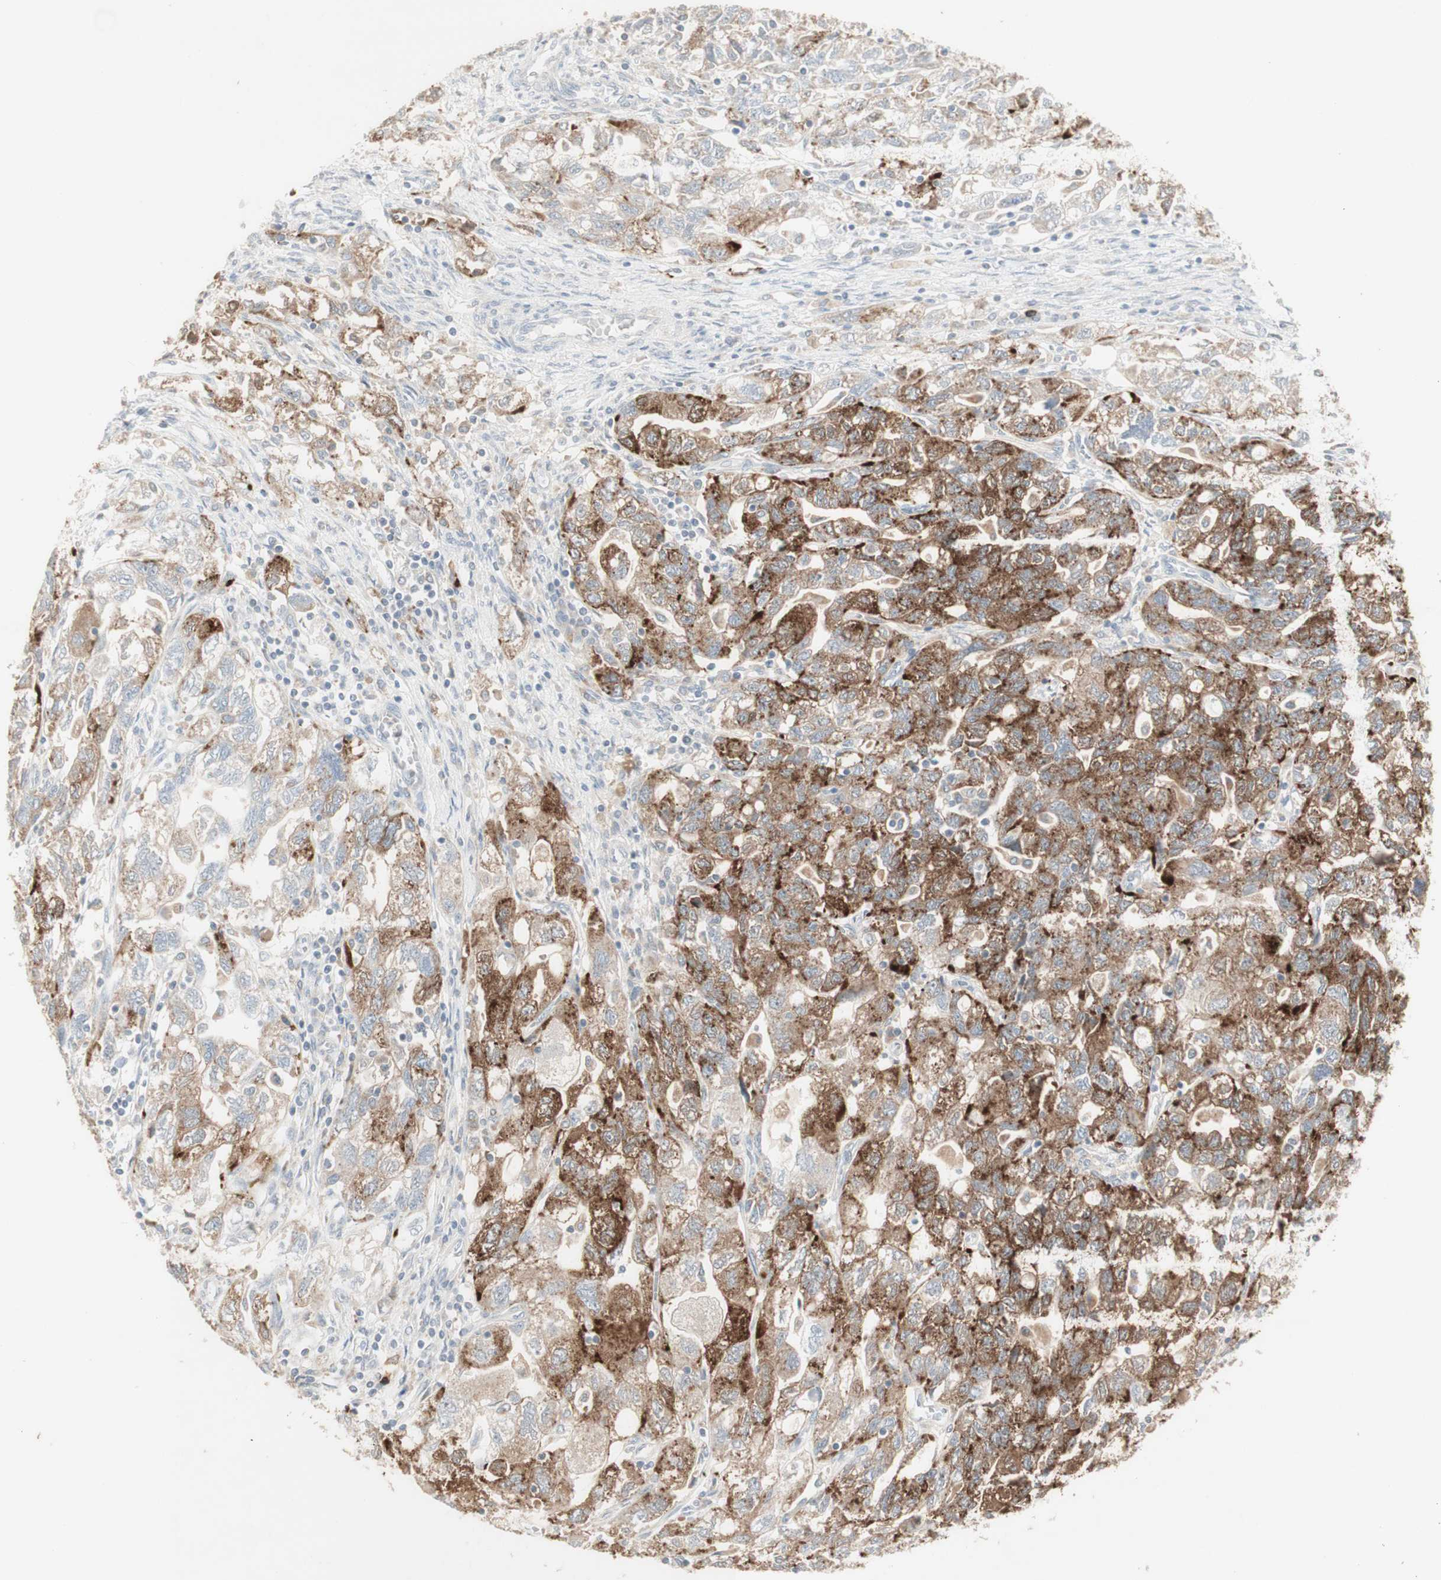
{"staining": {"intensity": "moderate", "quantity": ">75%", "location": "cytoplasmic/membranous"}, "tissue": "ovarian cancer", "cell_type": "Tumor cells", "image_type": "cancer", "snomed": [{"axis": "morphology", "description": "Carcinoma, NOS"}, {"axis": "morphology", "description": "Cystadenocarcinoma, serous, NOS"}, {"axis": "topography", "description": "Ovary"}], "caption": "Immunohistochemical staining of ovarian cancer demonstrates moderate cytoplasmic/membranous protein staining in approximately >75% of tumor cells. Immunohistochemistry stains the protein of interest in brown and the nuclei are stained blue.", "gene": "ATP6V1B1", "patient": {"sex": "female", "age": 69}}